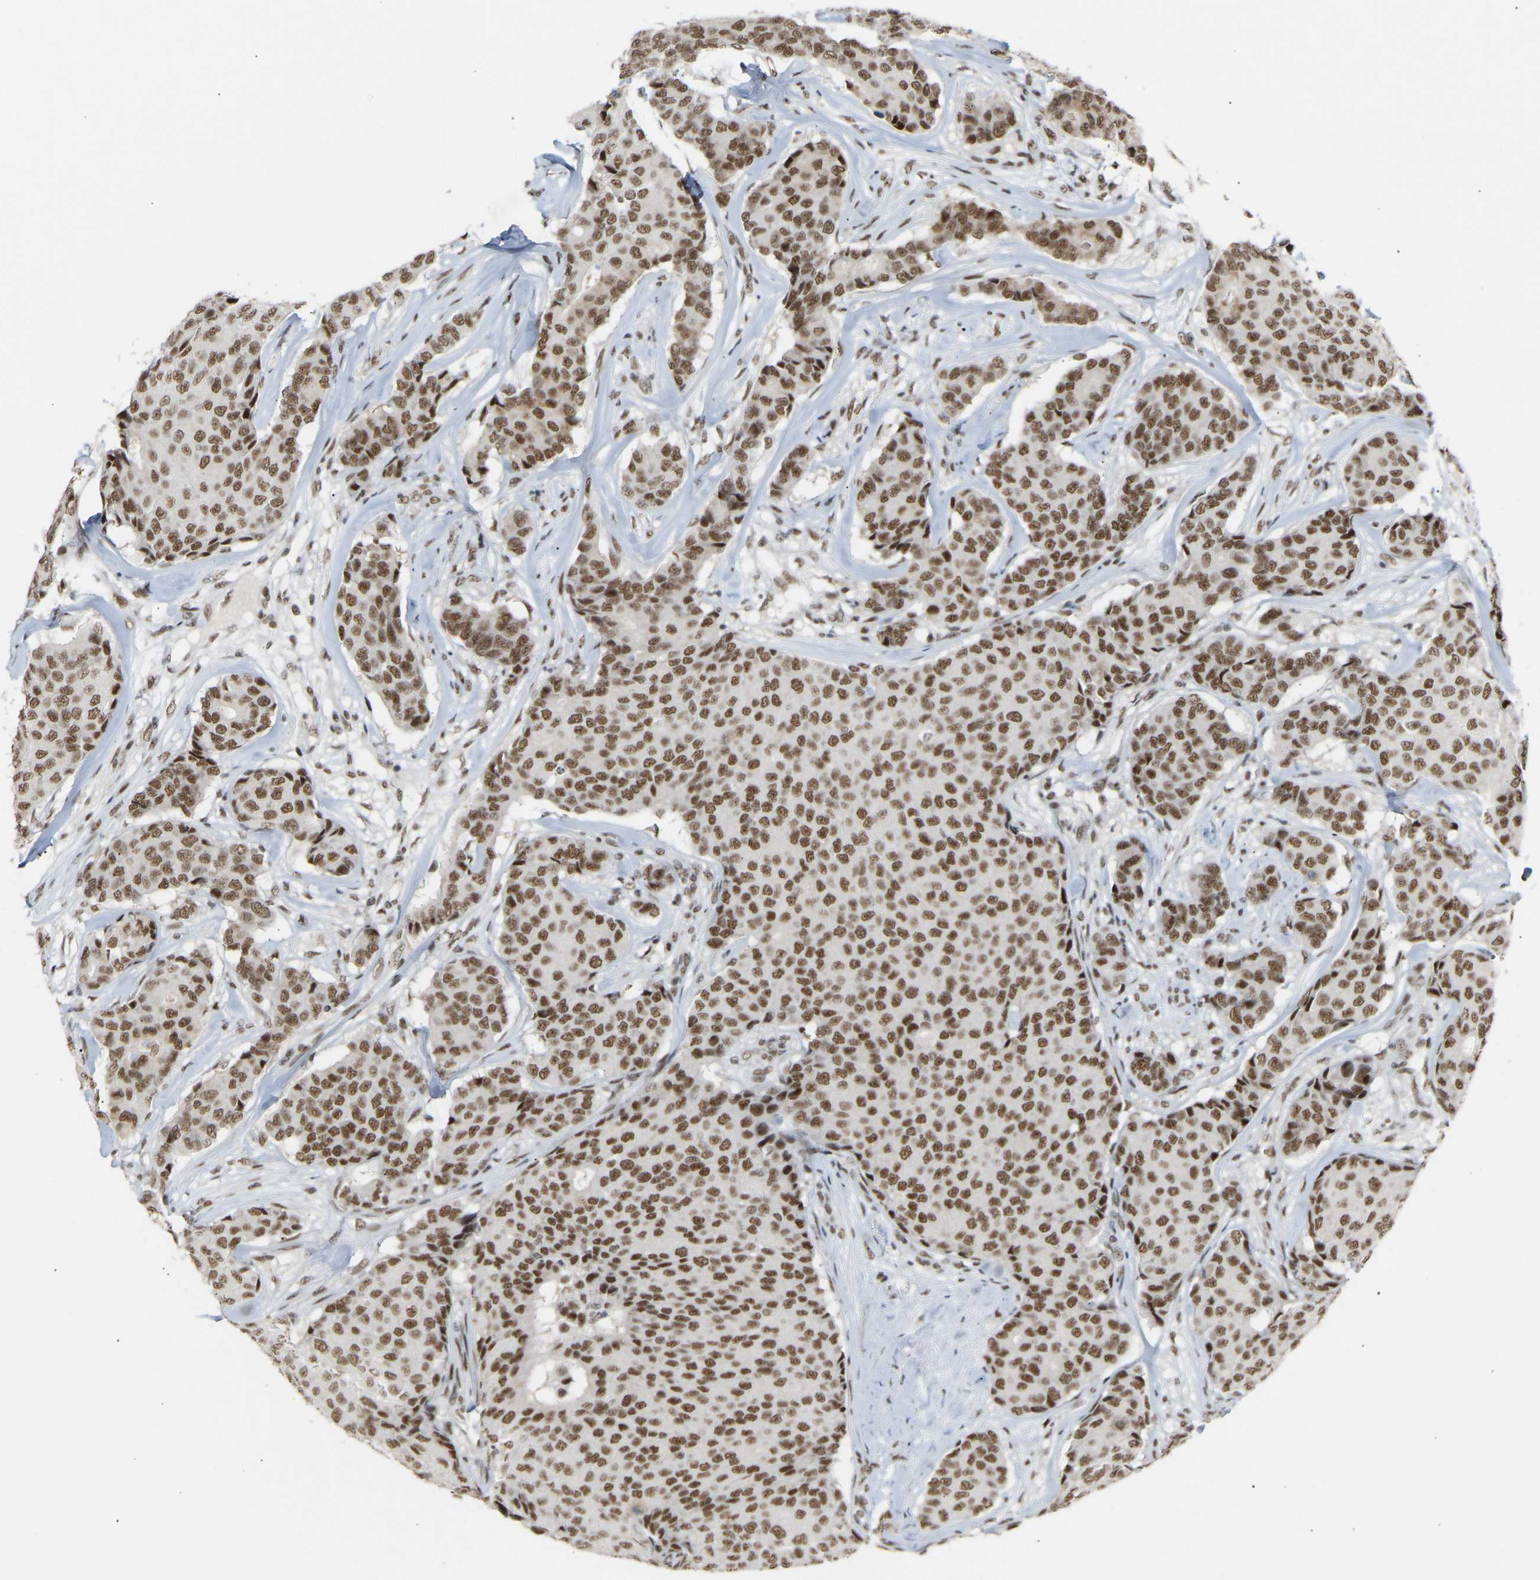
{"staining": {"intensity": "moderate", "quantity": ">75%", "location": "nuclear"}, "tissue": "breast cancer", "cell_type": "Tumor cells", "image_type": "cancer", "snomed": [{"axis": "morphology", "description": "Duct carcinoma"}, {"axis": "topography", "description": "Breast"}], "caption": "Breast cancer stained with a brown dye reveals moderate nuclear positive expression in approximately >75% of tumor cells.", "gene": "NELFB", "patient": {"sex": "female", "age": 75}}